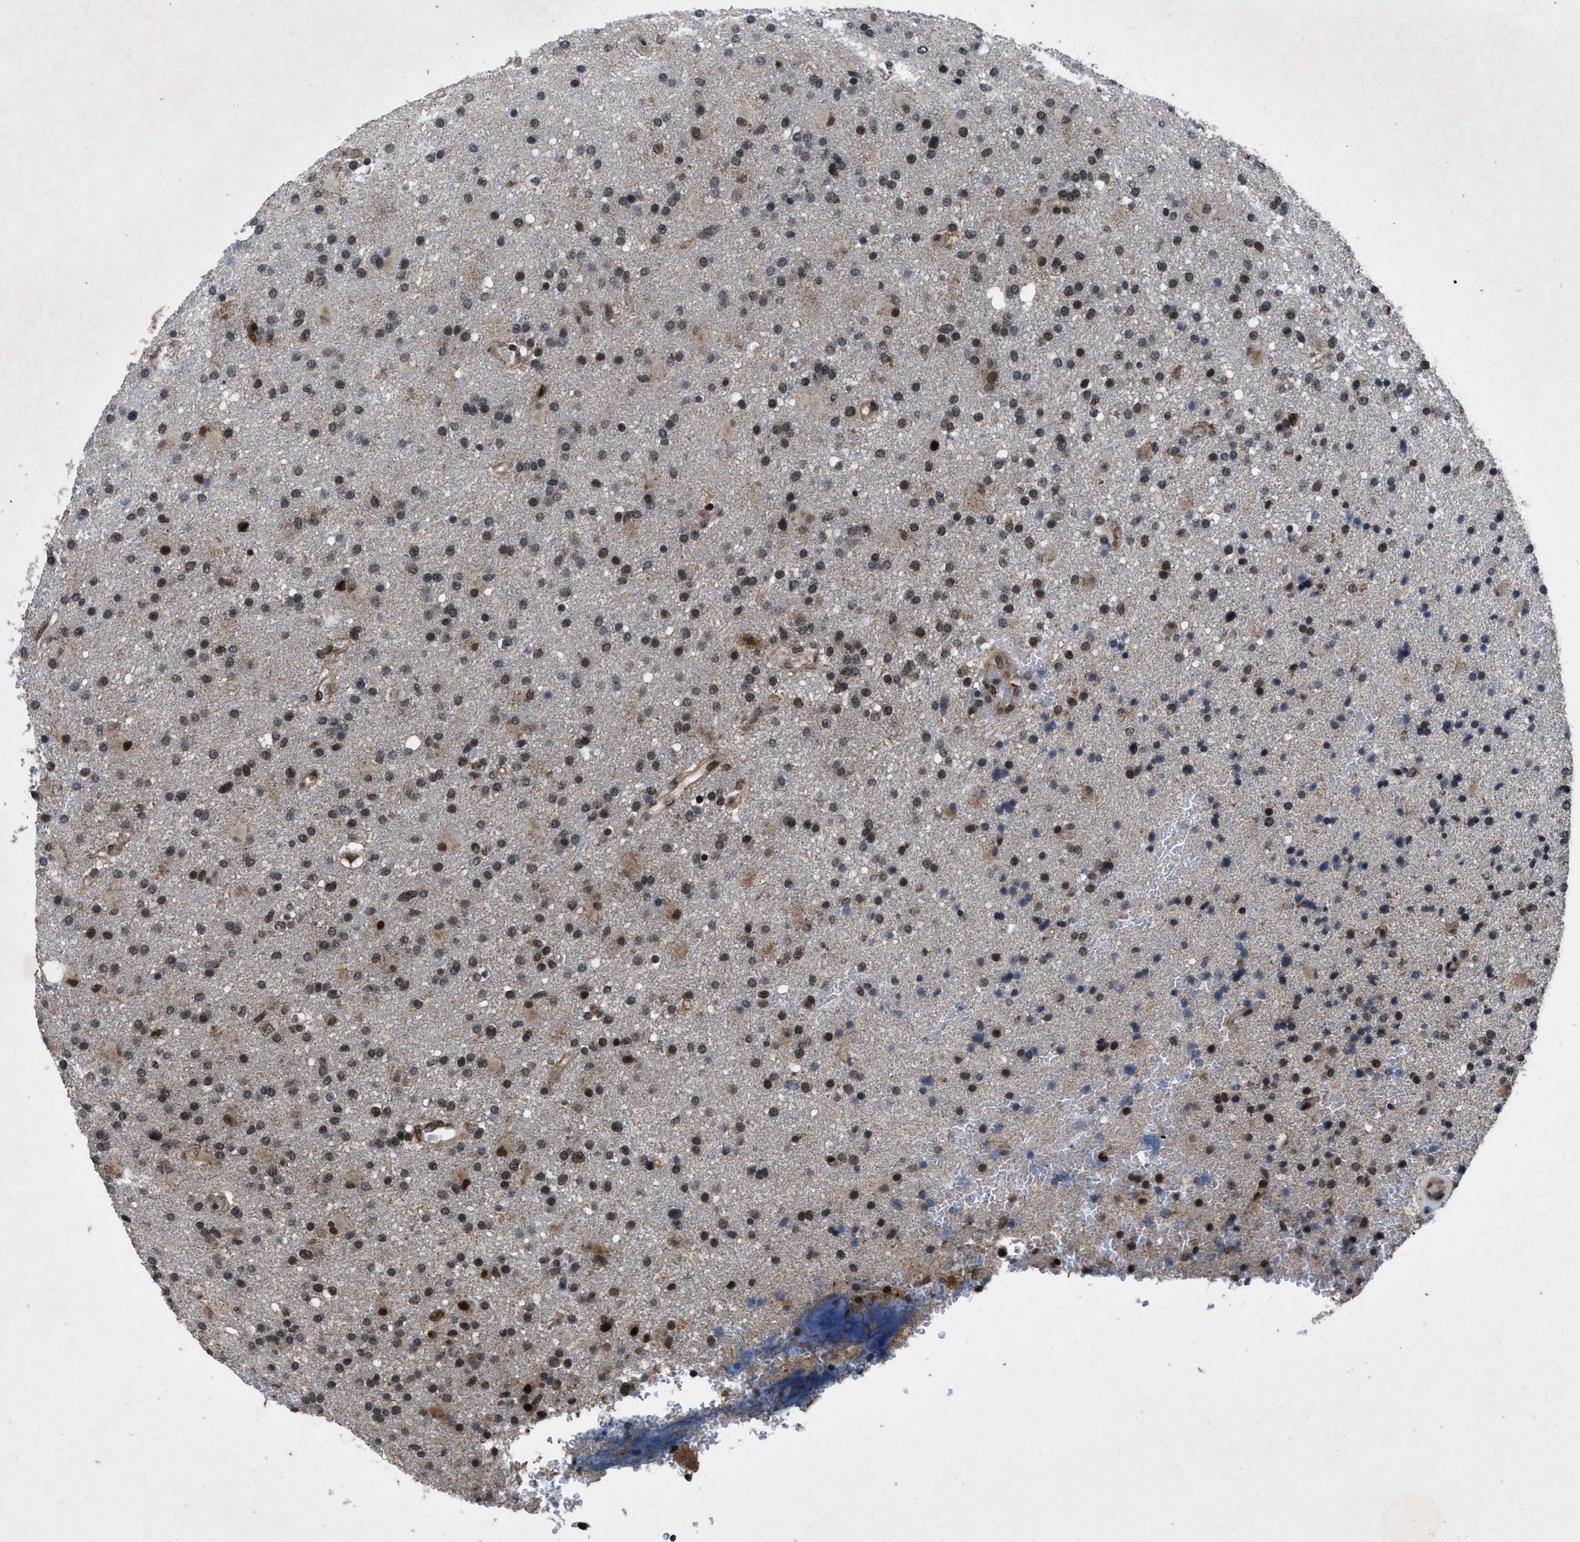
{"staining": {"intensity": "weak", "quantity": "25%-75%", "location": "nuclear"}, "tissue": "glioma", "cell_type": "Tumor cells", "image_type": "cancer", "snomed": [{"axis": "morphology", "description": "Glioma, malignant, High grade"}, {"axis": "topography", "description": "Brain"}], "caption": "Weak nuclear protein expression is seen in about 25%-75% of tumor cells in high-grade glioma (malignant). (IHC, brightfield microscopy, high magnification).", "gene": "ZNHIT1", "patient": {"sex": "male", "age": 72}}